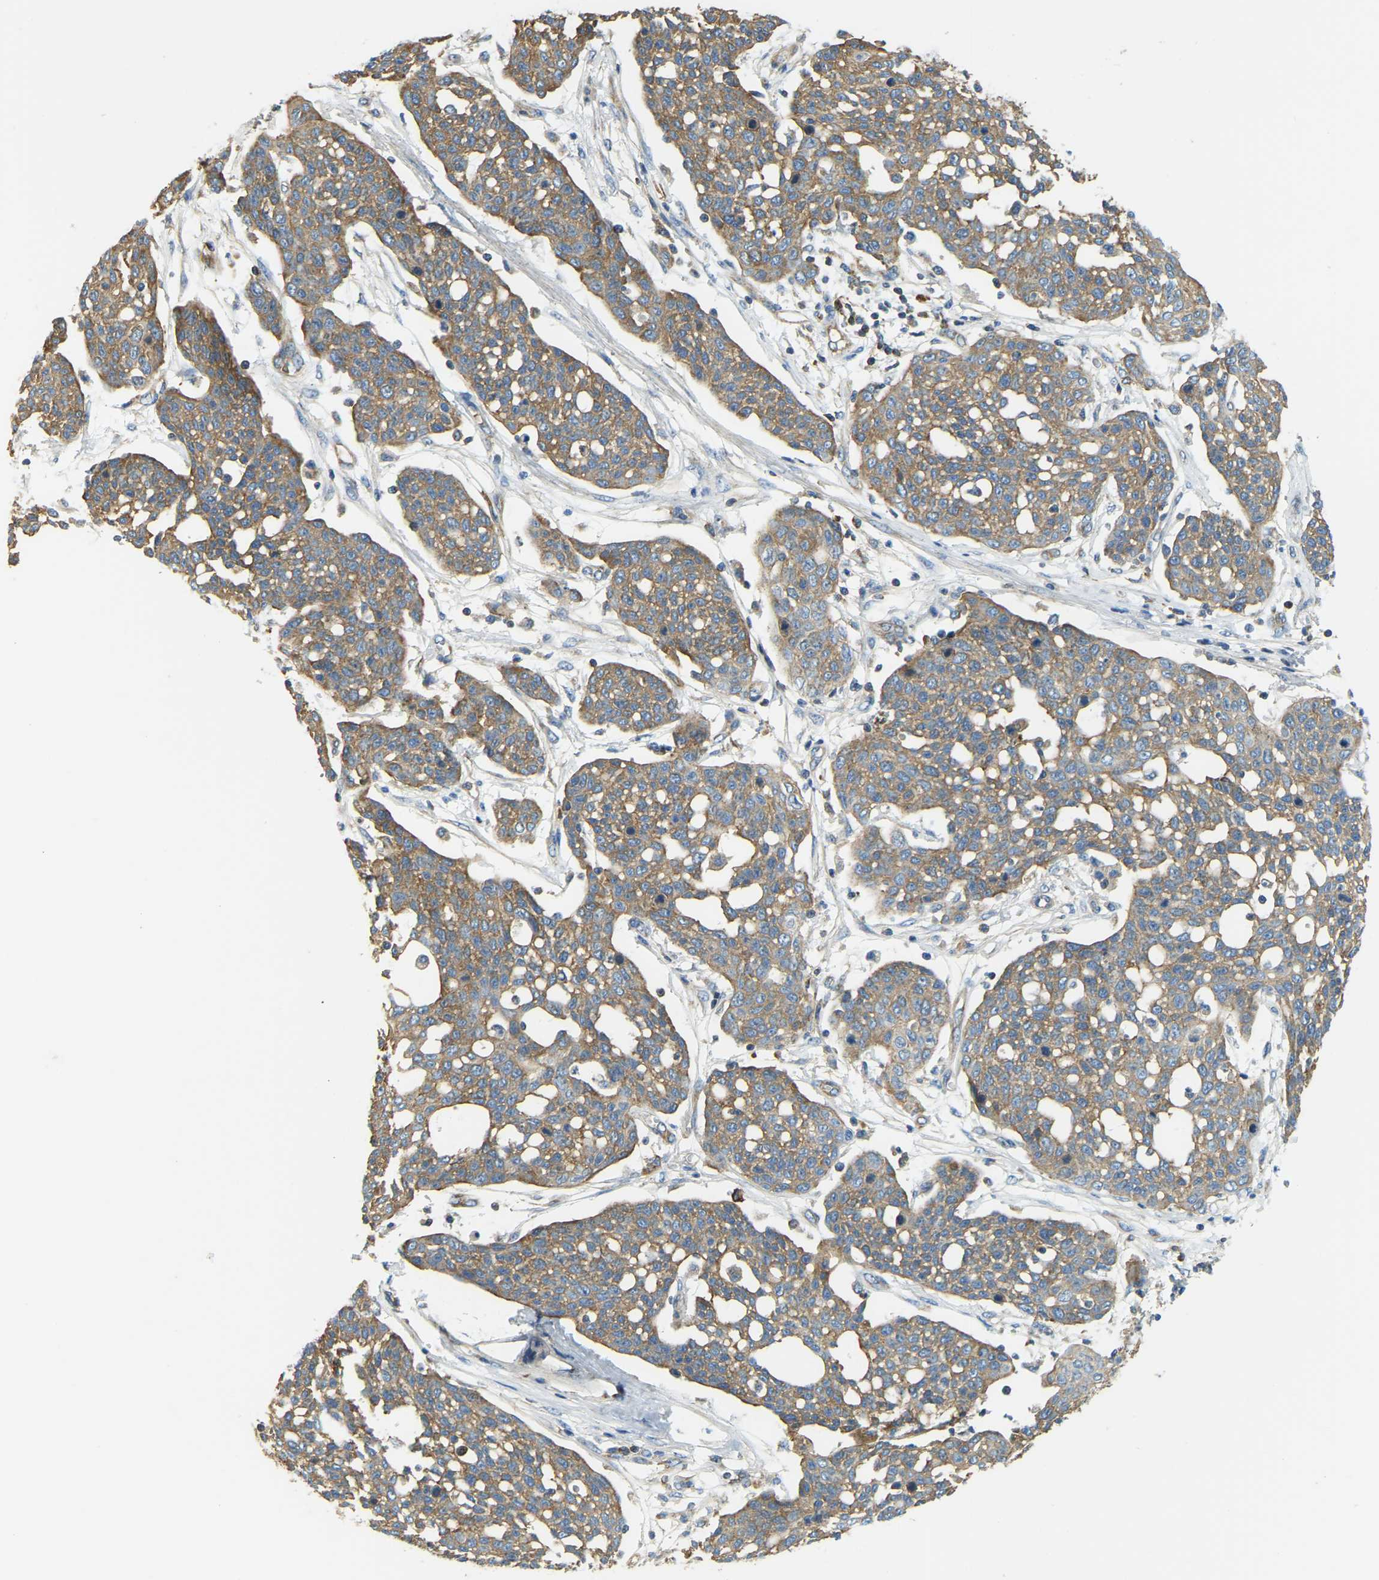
{"staining": {"intensity": "moderate", "quantity": ">75%", "location": "cytoplasmic/membranous"}, "tissue": "cervical cancer", "cell_type": "Tumor cells", "image_type": "cancer", "snomed": [{"axis": "morphology", "description": "Squamous cell carcinoma, NOS"}, {"axis": "topography", "description": "Cervix"}], "caption": "Tumor cells display medium levels of moderate cytoplasmic/membranous positivity in approximately >75% of cells in cervical cancer. Using DAB (brown) and hematoxylin (blue) stains, captured at high magnification using brightfield microscopy.", "gene": "AHNAK", "patient": {"sex": "female", "age": 34}}